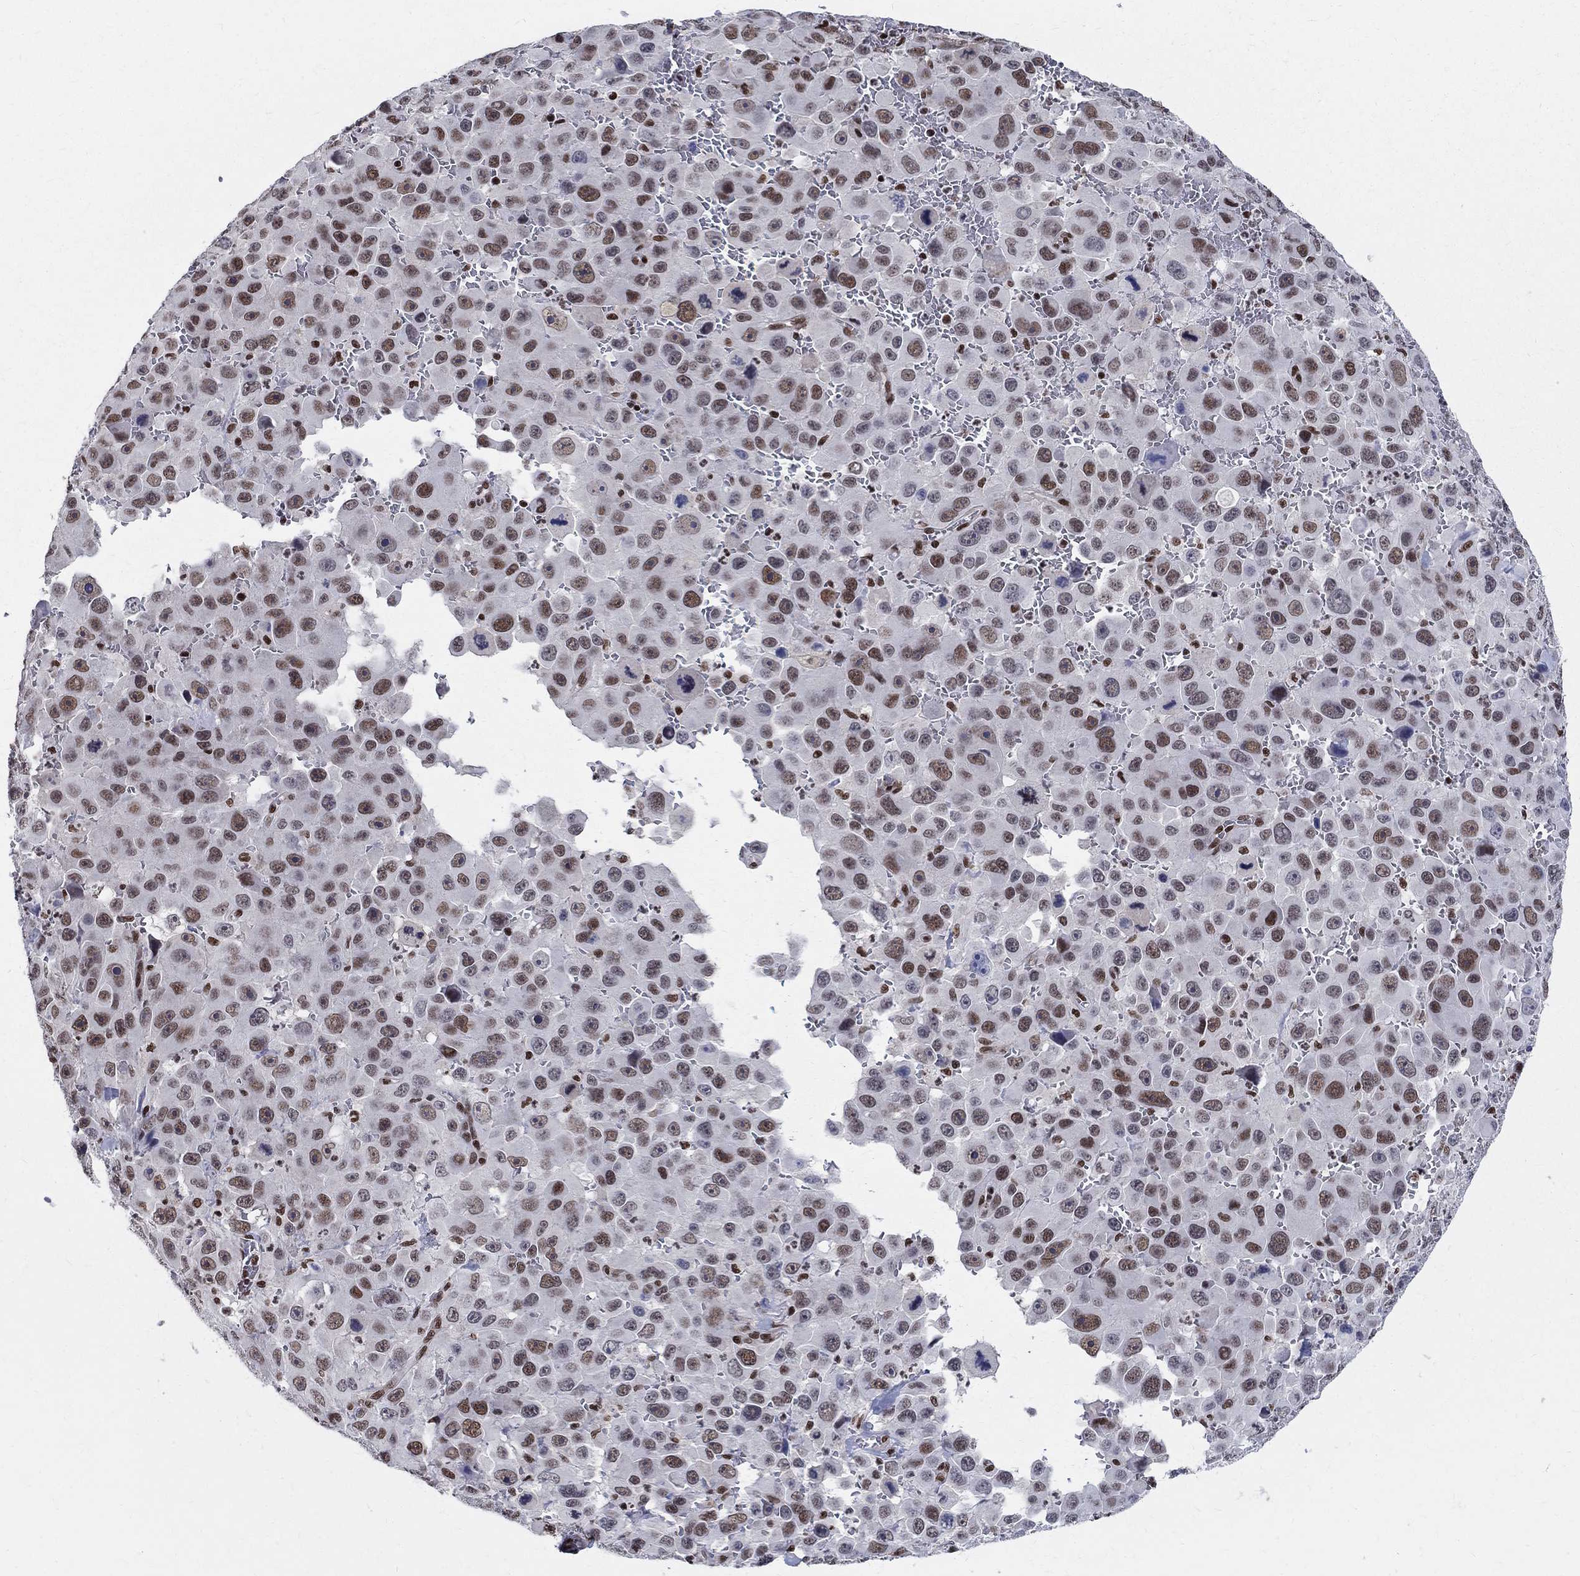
{"staining": {"intensity": "moderate", "quantity": "25%-75%", "location": "nuclear"}, "tissue": "melanoma", "cell_type": "Tumor cells", "image_type": "cancer", "snomed": [{"axis": "morphology", "description": "Malignant melanoma, NOS"}, {"axis": "topography", "description": "Skin"}], "caption": "High-power microscopy captured an IHC photomicrograph of malignant melanoma, revealing moderate nuclear expression in about 25%-75% of tumor cells. The staining is performed using DAB (3,3'-diaminobenzidine) brown chromogen to label protein expression. The nuclei are counter-stained blue using hematoxylin.", "gene": "FBXO16", "patient": {"sex": "female", "age": 91}}